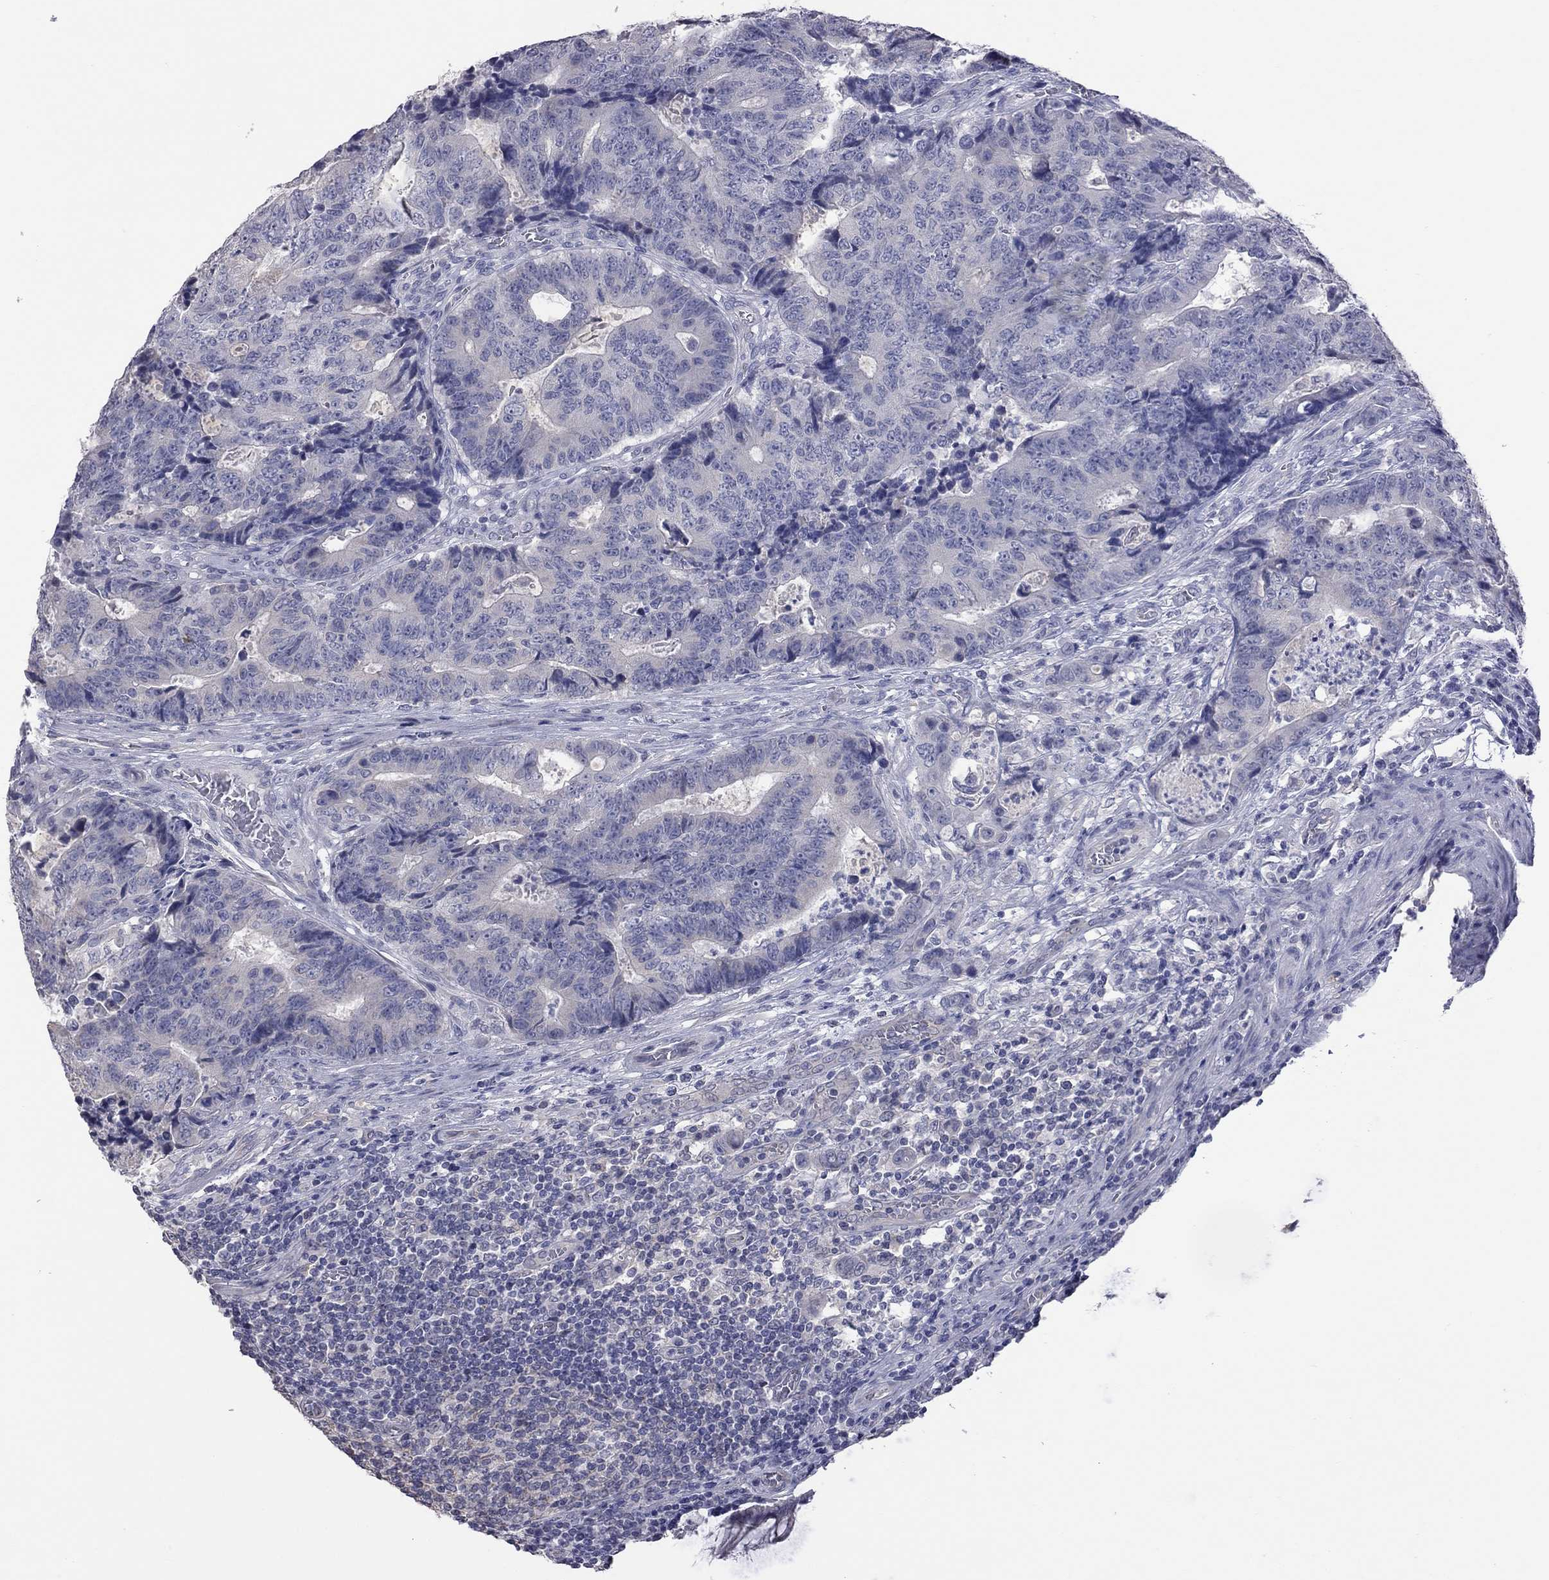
{"staining": {"intensity": "negative", "quantity": "none", "location": "none"}, "tissue": "colorectal cancer", "cell_type": "Tumor cells", "image_type": "cancer", "snomed": [{"axis": "morphology", "description": "Adenocarcinoma, NOS"}, {"axis": "topography", "description": "Colon"}], "caption": "High power microscopy photomicrograph of an immunohistochemistry (IHC) histopathology image of colorectal adenocarcinoma, revealing no significant positivity in tumor cells.", "gene": "HYLS1", "patient": {"sex": "female", "age": 48}}